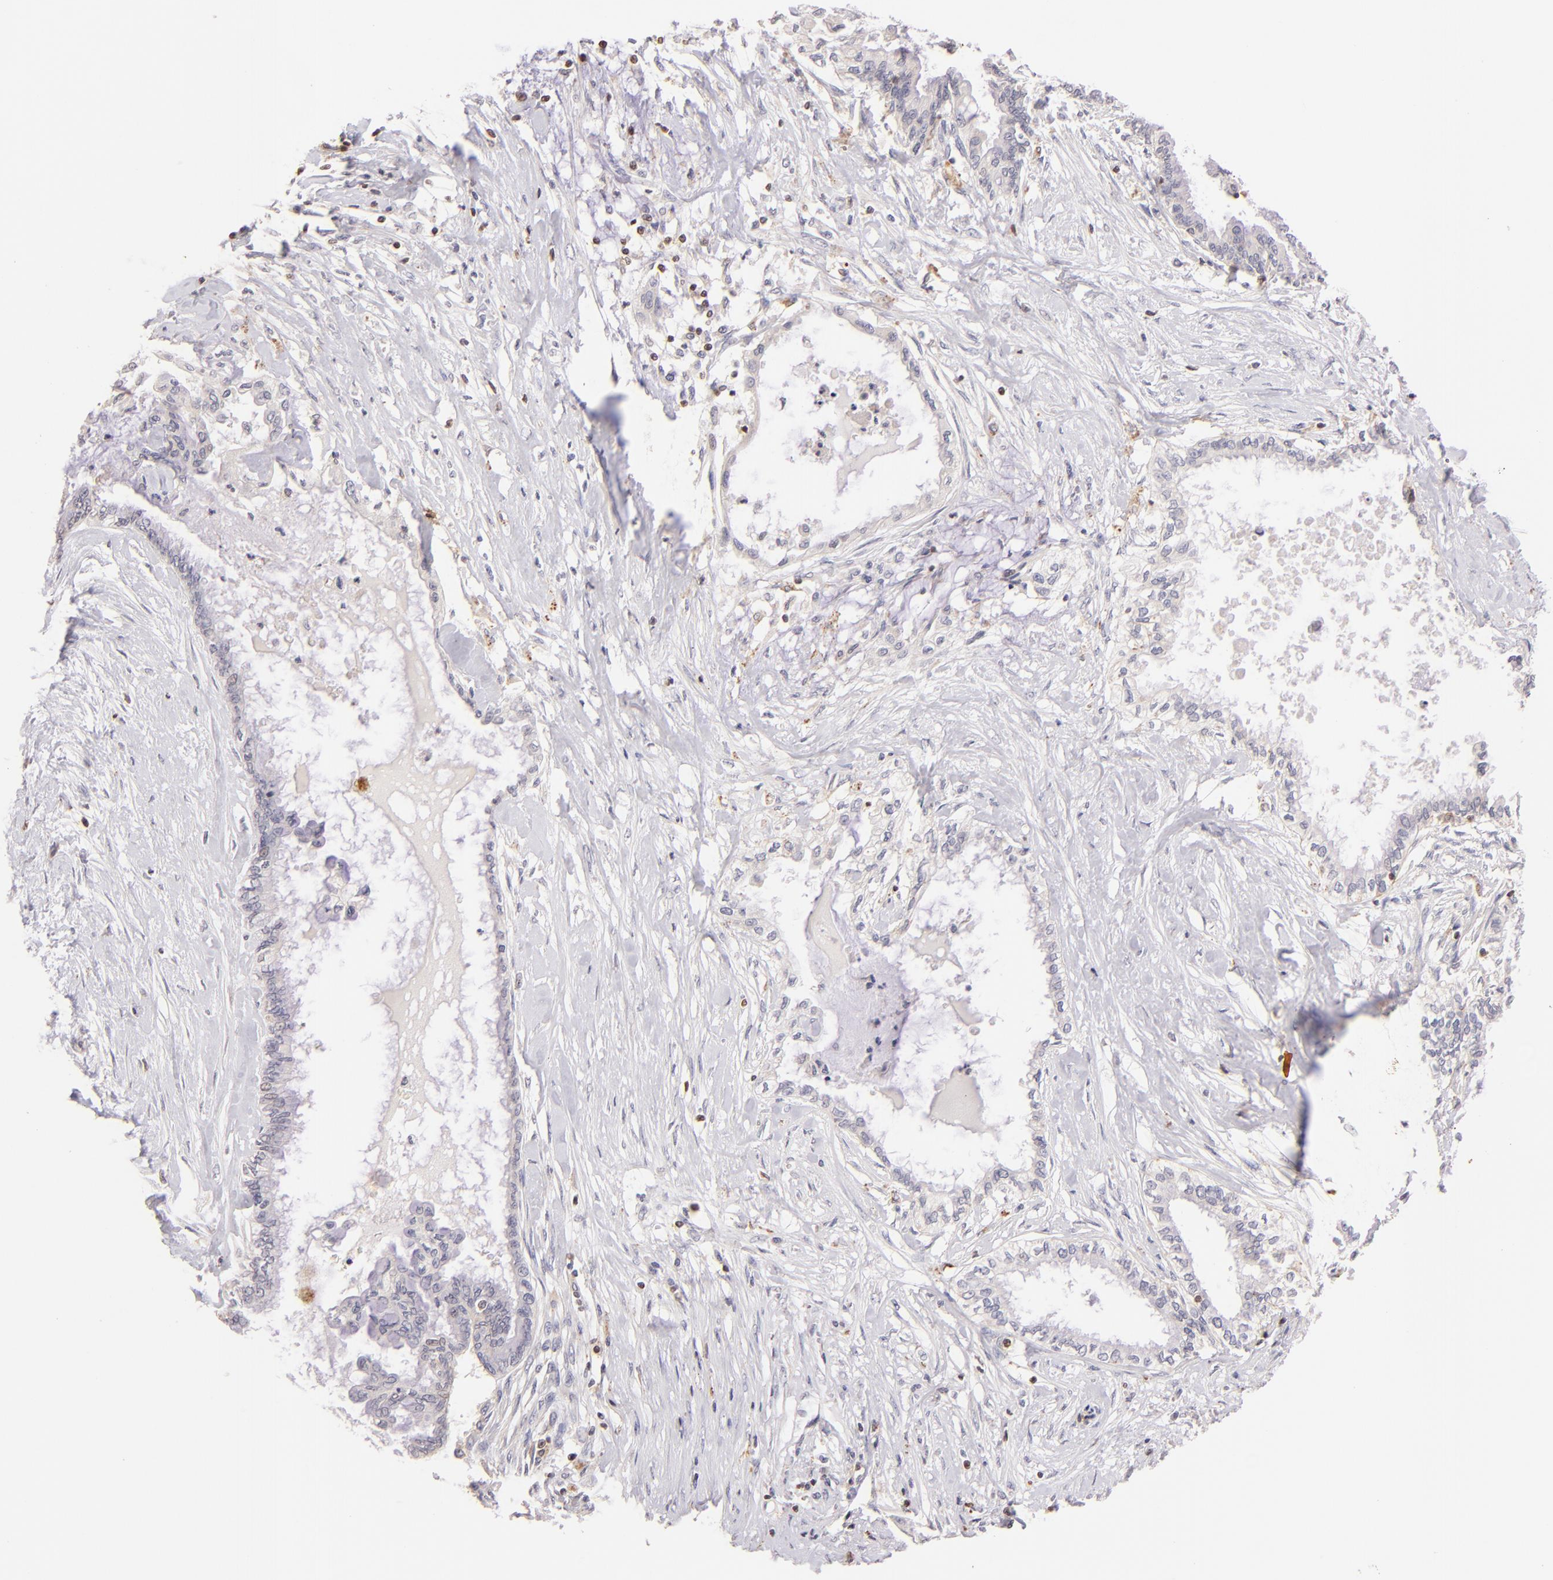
{"staining": {"intensity": "negative", "quantity": "none", "location": "none"}, "tissue": "pancreatic cancer", "cell_type": "Tumor cells", "image_type": "cancer", "snomed": [{"axis": "morphology", "description": "Adenocarcinoma, NOS"}, {"axis": "topography", "description": "Pancreas"}], "caption": "Tumor cells are negative for protein expression in human adenocarcinoma (pancreatic).", "gene": "ZAP70", "patient": {"sex": "female", "age": 64}}